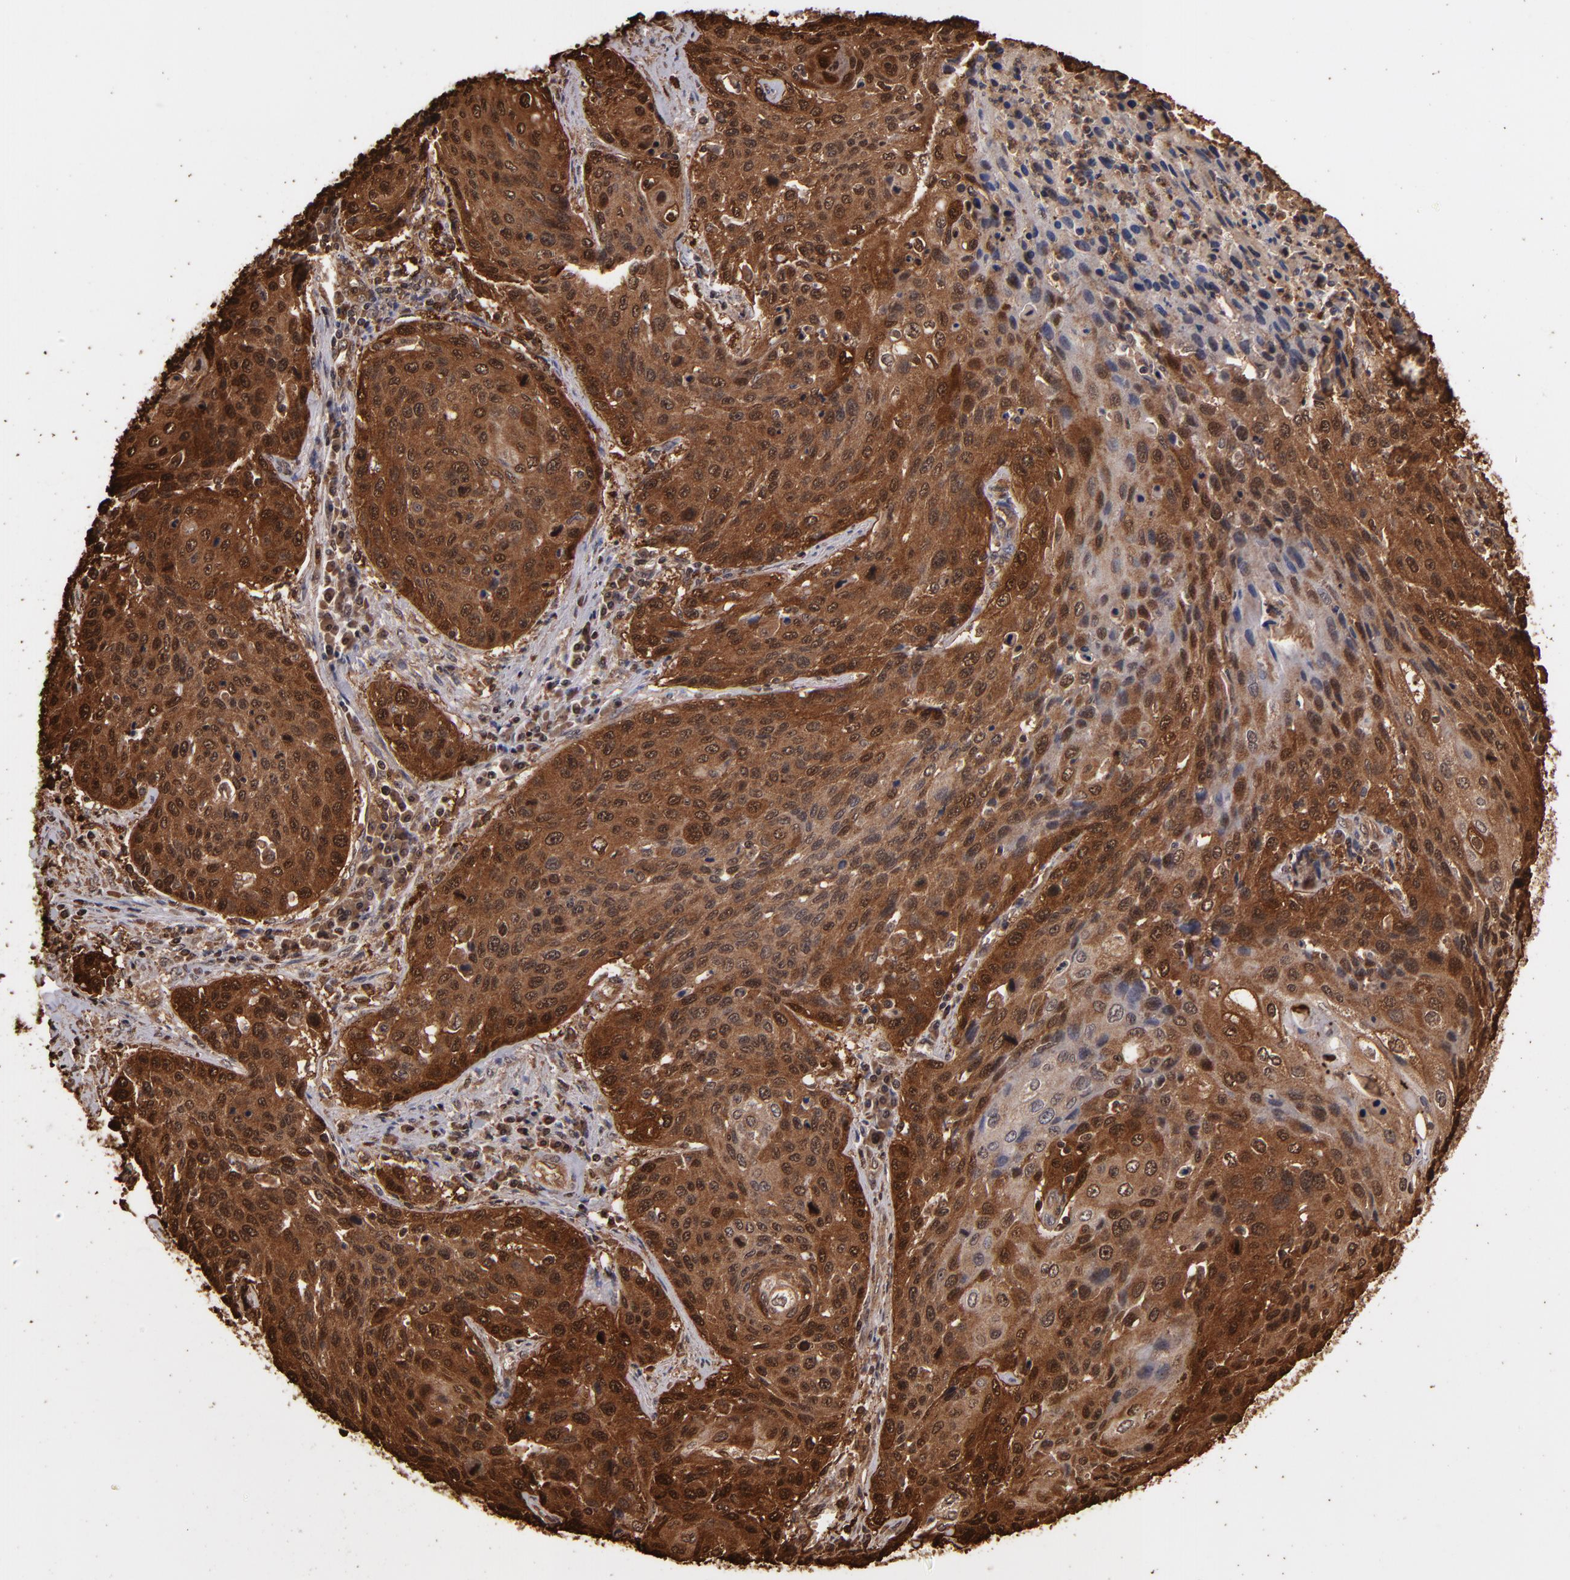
{"staining": {"intensity": "strong", "quantity": ">75%", "location": "cytoplasmic/membranous,nuclear"}, "tissue": "cervical cancer", "cell_type": "Tumor cells", "image_type": "cancer", "snomed": [{"axis": "morphology", "description": "Squamous cell carcinoma, NOS"}, {"axis": "topography", "description": "Cervix"}], "caption": "Human cervical cancer stained with a brown dye shows strong cytoplasmic/membranous and nuclear positive staining in about >75% of tumor cells.", "gene": "S100A2", "patient": {"sex": "female", "age": 32}}